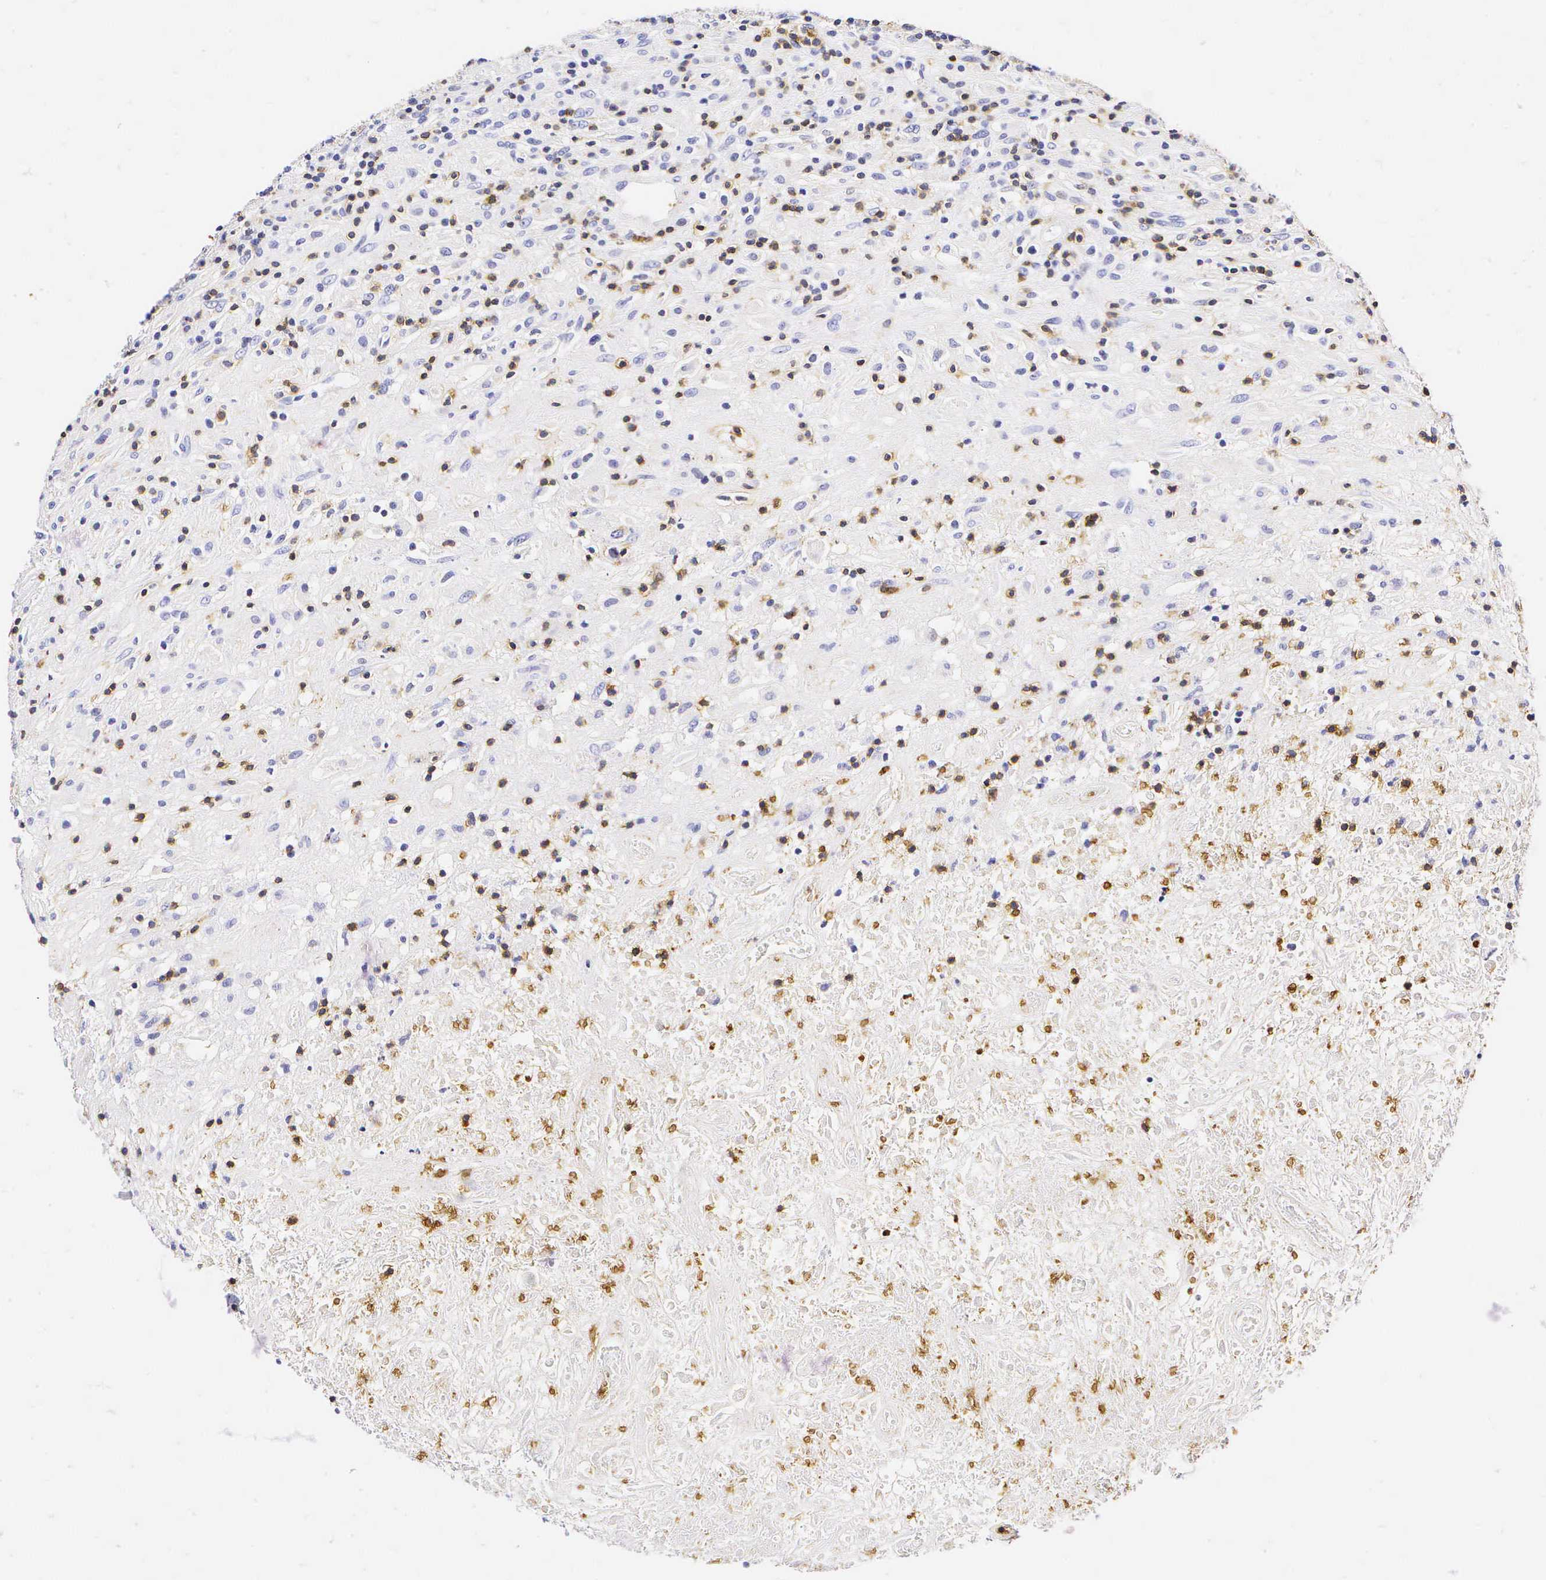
{"staining": {"intensity": "negative", "quantity": "none", "location": "none"}, "tissue": "lymphoma", "cell_type": "Tumor cells", "image_type": "cancer", "snomed": [{"axis": "morphology", "description": "Hodgkin's disease, NOS"}, {"axis": "topography", "description": "Lymph node"}], "caption": "Immunohistochemical staining of Hodgkin's disease exhibits no significant staining in tumor cells.", "gene": "CD3E", "patient": {"sex": "male", "age": 46}}